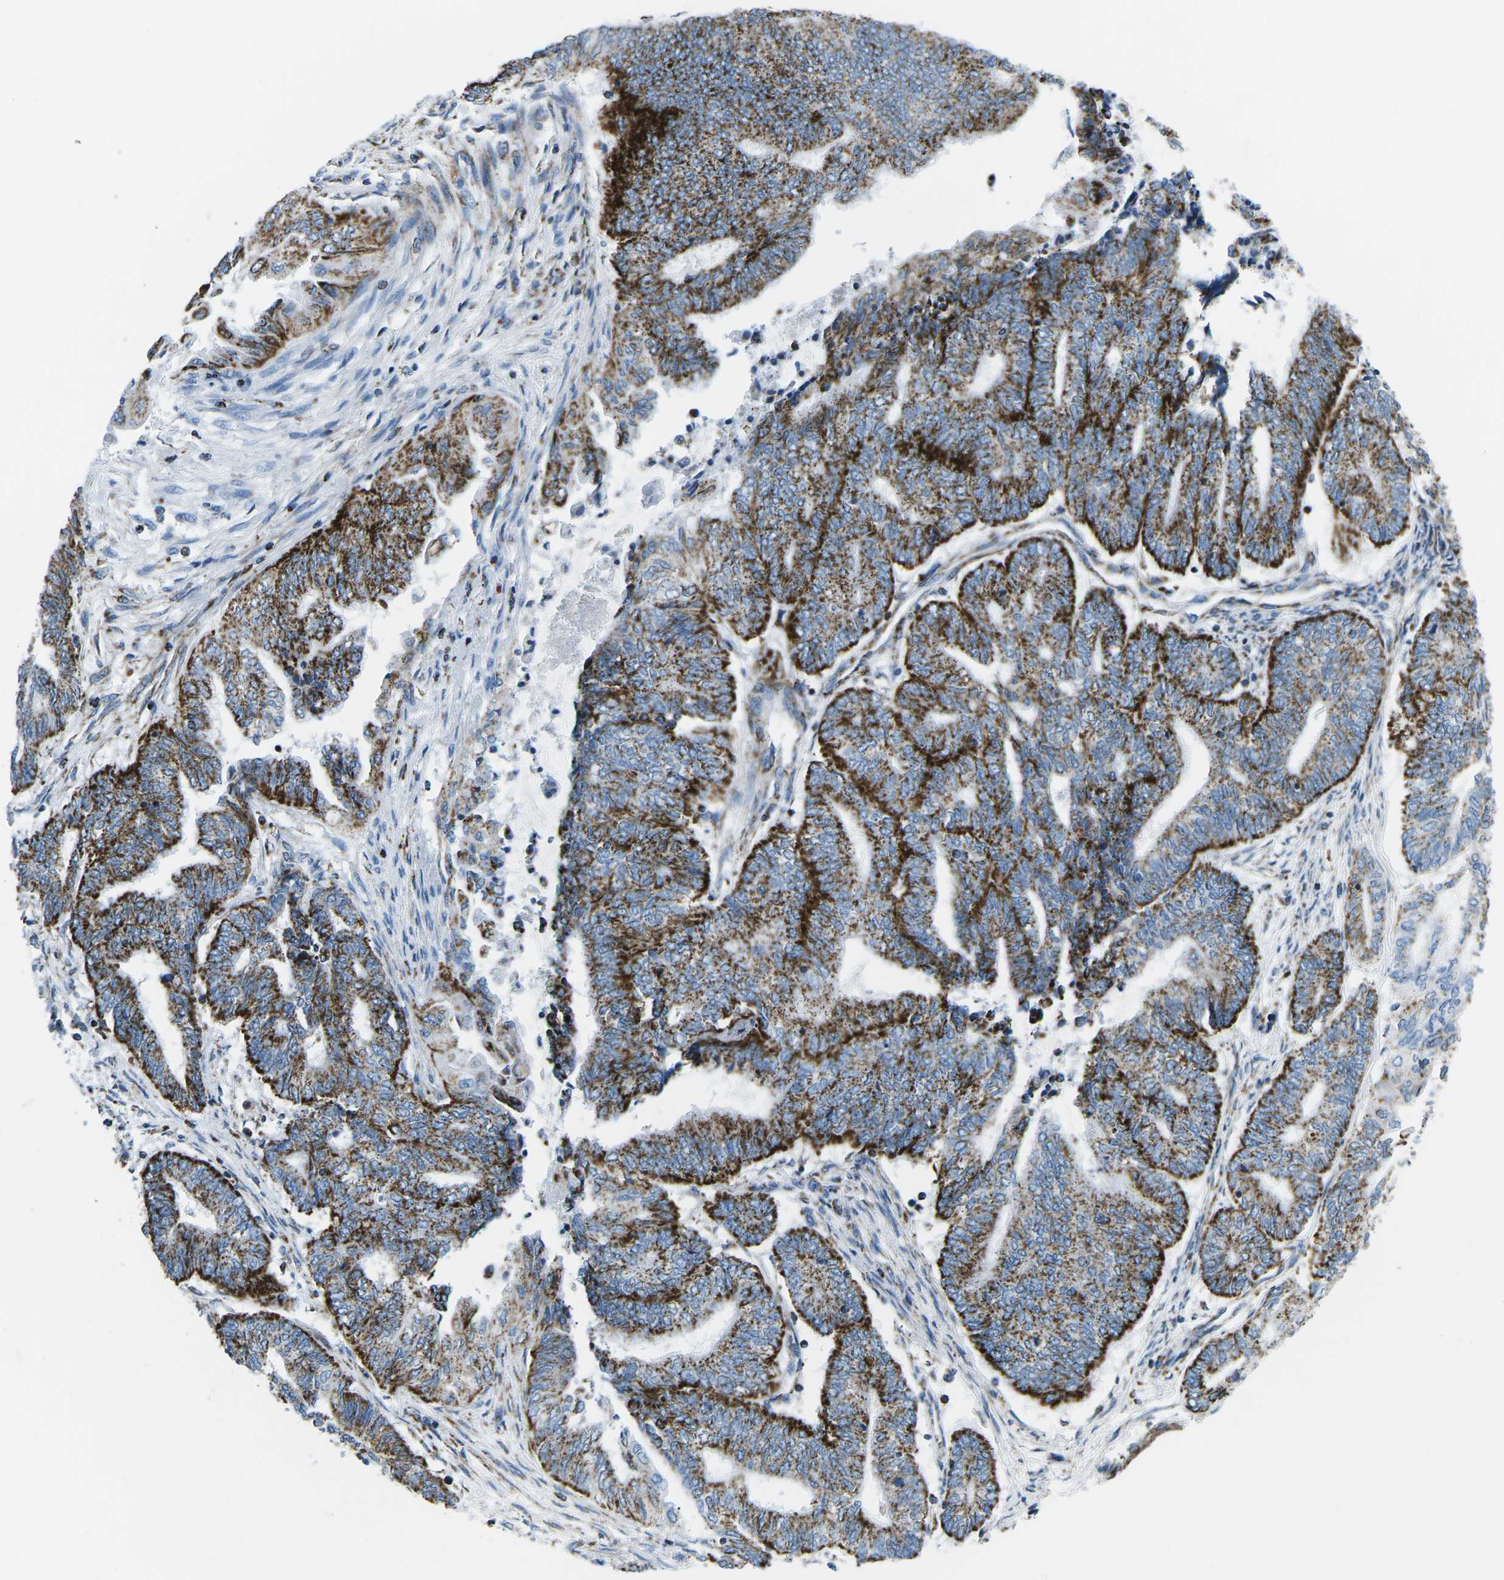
{"staining": {"intensity": "strong", "quantity": ">75%", "location": "cytoplasmic/membranous"}, "tissue": "endometrial cancer", "cell_type": "Tumor cells", "image_type": "cancer", "snomed": [{"axis": "morphology", "description": "Adenocarcinoma, NOS"}, {"axis": "topography", "description": "Uterus"}, {"axis": "topography", "description": "Endometrium"}], "caption": "About >75% of tumor cells in human endometrial adenocarcinoma exhibit strong cytoplasmic/membranous protein expression as visualized by brown immunohistochemical staining.", "gene": "COX6C", "patient": {"sex": "female", "age": 70}}